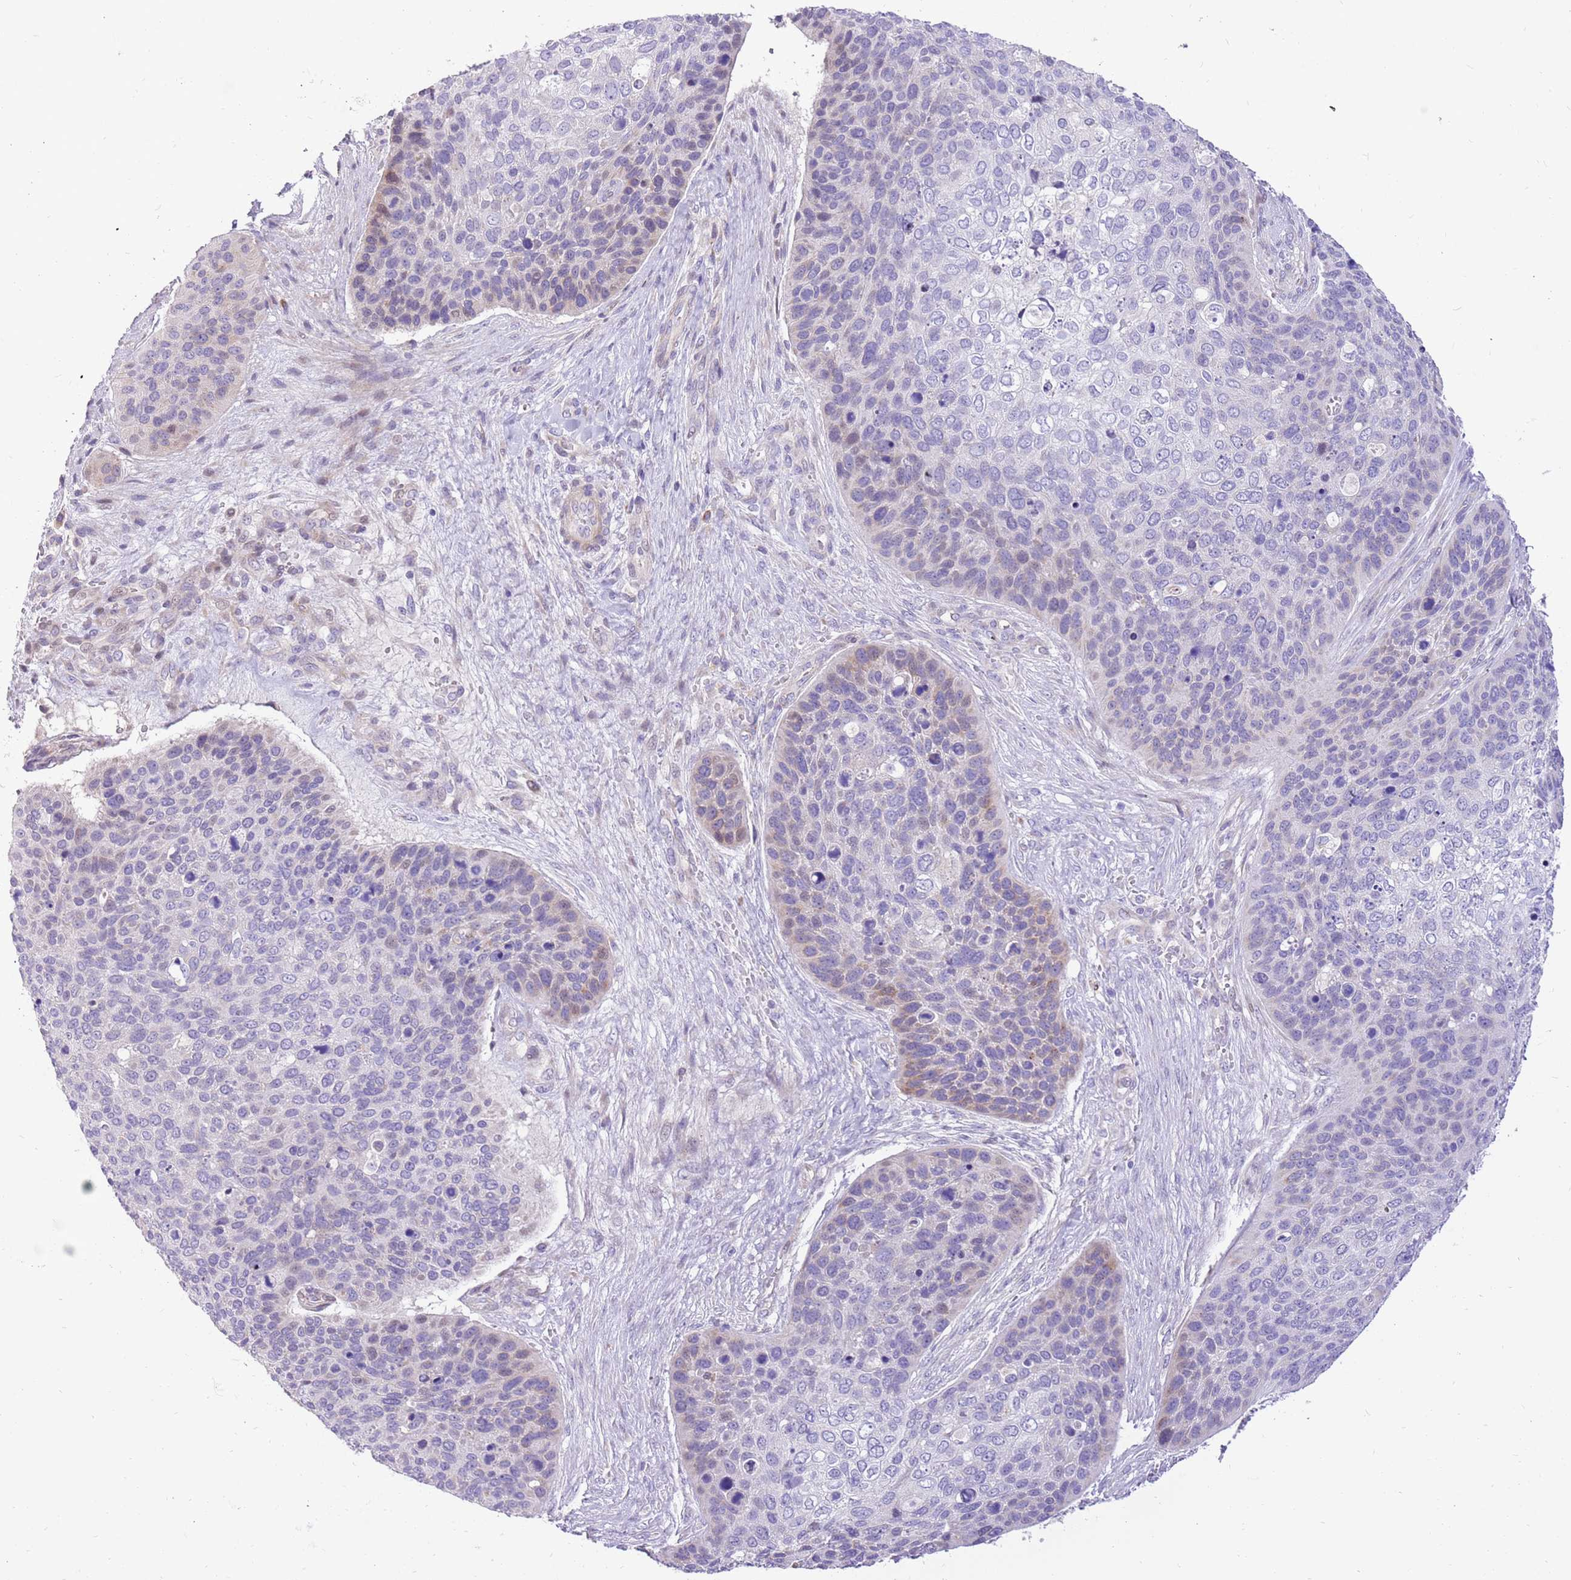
{"staining": {"intensity": "weak", "quantity": "<25%", "location": "cytoplasmic/membranous"}, "tissue": "skin cancer", "cell_type": "Tumor cells", "image_type": "cancer", "snomed": [{"axis": "morphology", "description": "Basal cell carcinoma"}, {"axis": "topography", "description": "Skin"}], "caption": "DAB (3,3'-diaminobenzidine) immunohistochemical staining of human skin basal cell carcinoma reveals no significant staining in tumor cells.", "gene": "COX17", "patient": {"sex": "female", "age": 74}}